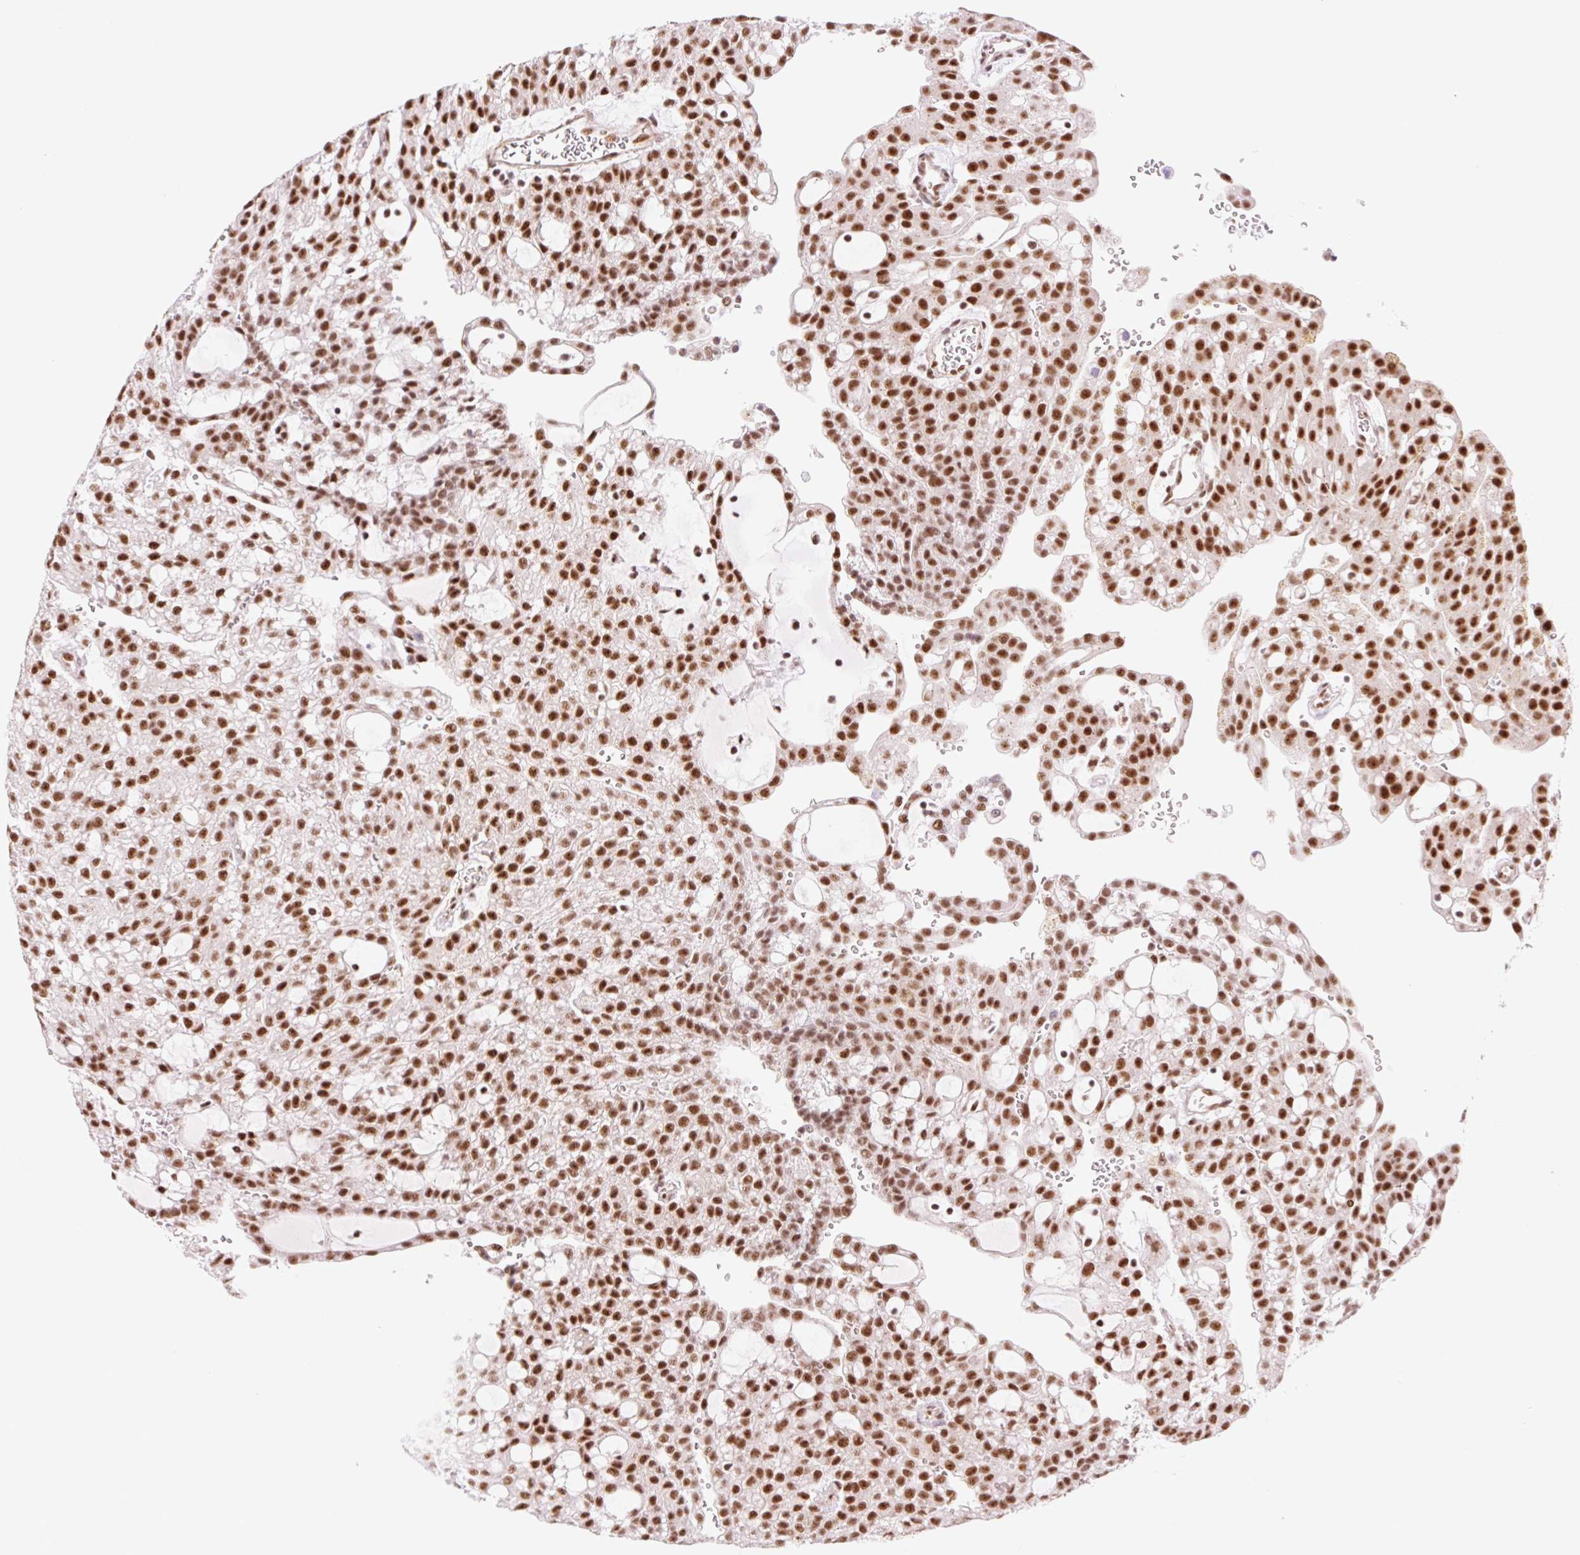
{"staining": {"intensity": "strong", "quantity": ">75%", "location": "nuclear"}, "tissue": "renal cancer", "cell_type": "Tumor cells", "image_type": "cancer", "snomed": [{"axis": "morphology", "description": "Adenocarcinoma, NOS"}, {"axis": "topography", "description": "Kidney"}], "caption": "A brown stain highlights strong nuclear expression of a protein in renal adenocarcinoma tumor cells. (Brightfield microscopy of DAB IHC at high magnification).", "gene": "PRDM11", "patient": {"sex": "male", "age": 63}}